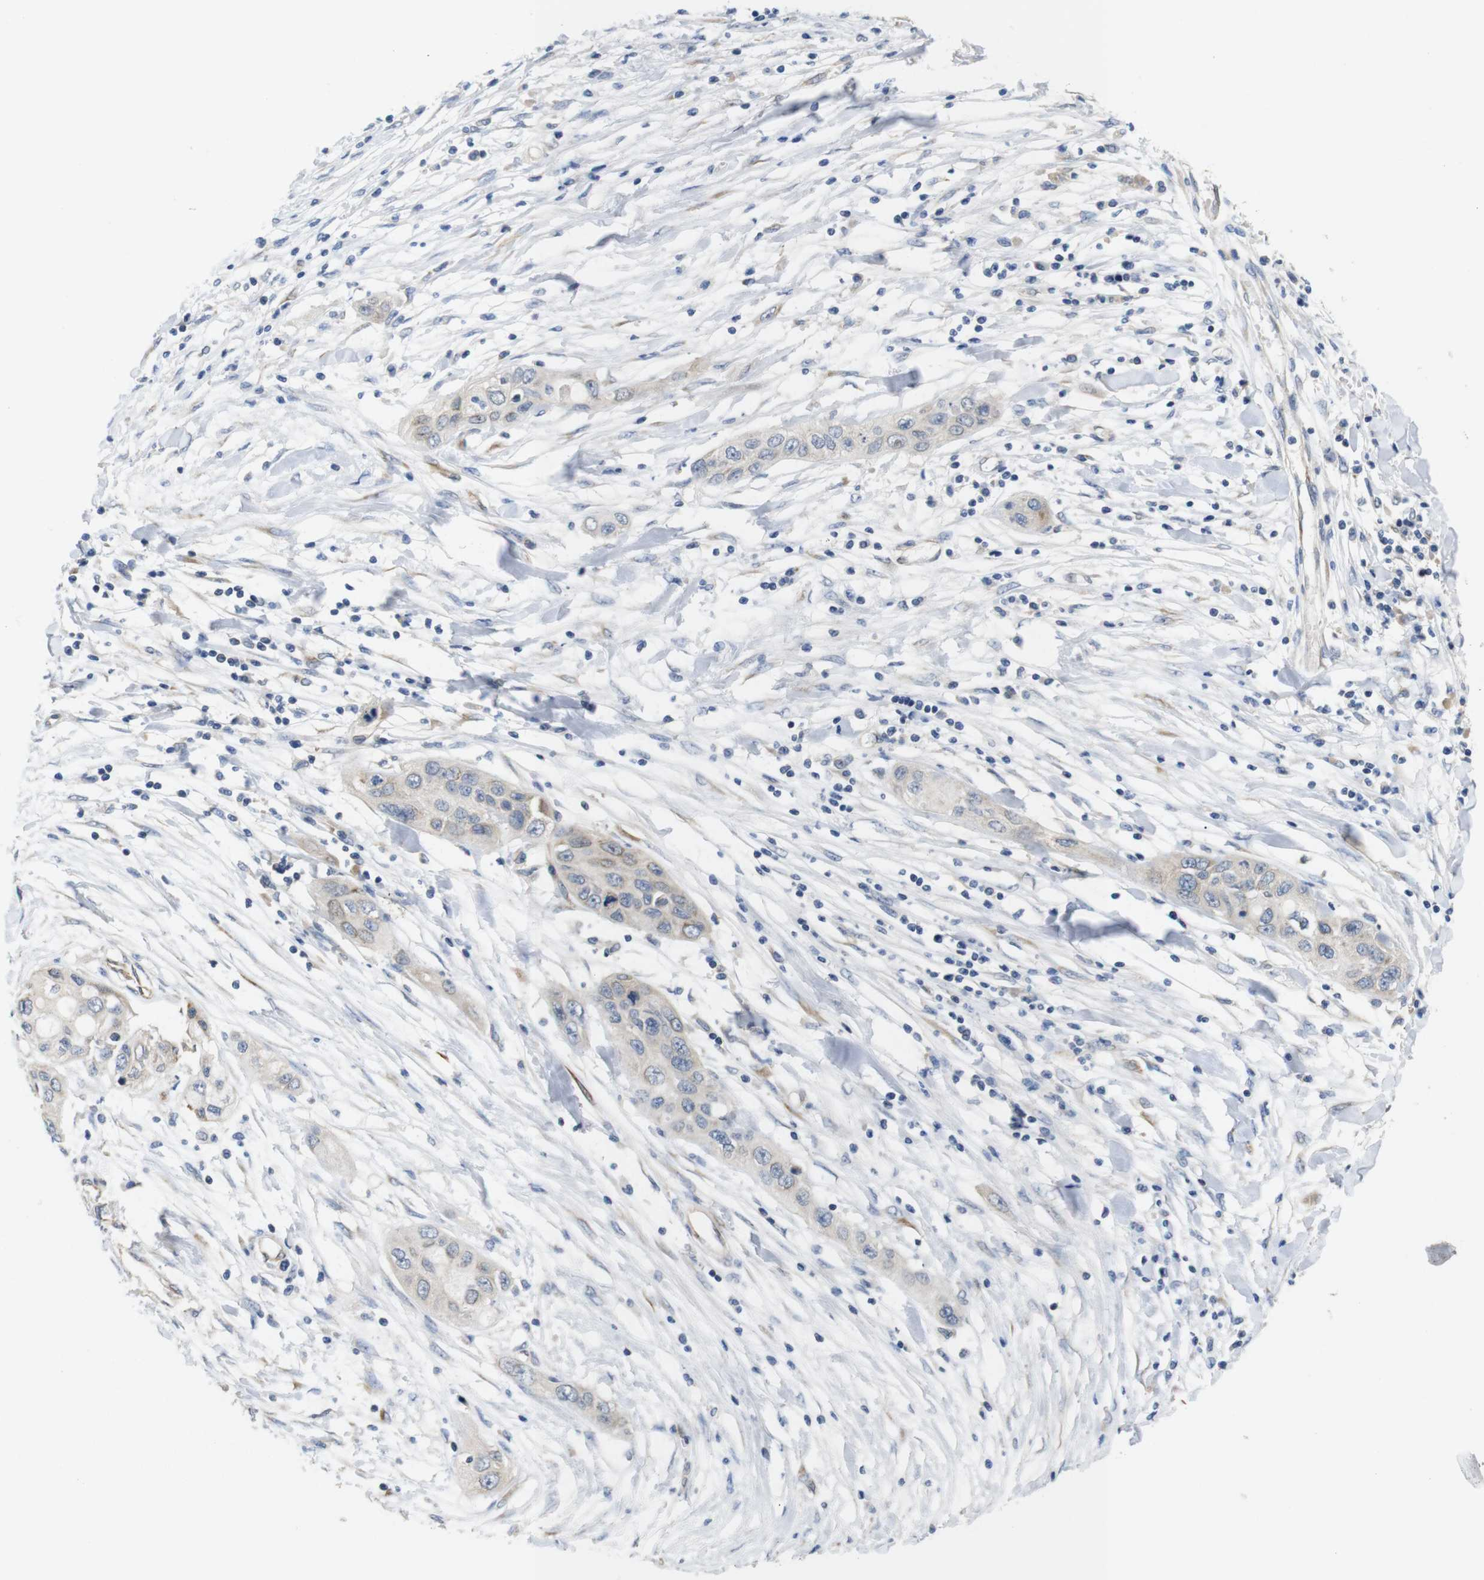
{"staining": {"intensity": "weak", "quantity": "<25%", "location": "cytoplasmic/membranous"}, "tissue": "pancreatic cancer", "cell_type": "Tumor cells", "image_type": "cancer", "snomed": [{"axis": "morphology", "description": "Adenocarcinoma, NOS"}, {"axis": "topography", "description": "Pancreas"}], "caption": "The micrograph demonstrates no significant staining in tumor cells of pancreatic cancer.", "gene": "PCNX2", "patient": {"sex": "female", "age": 70}}